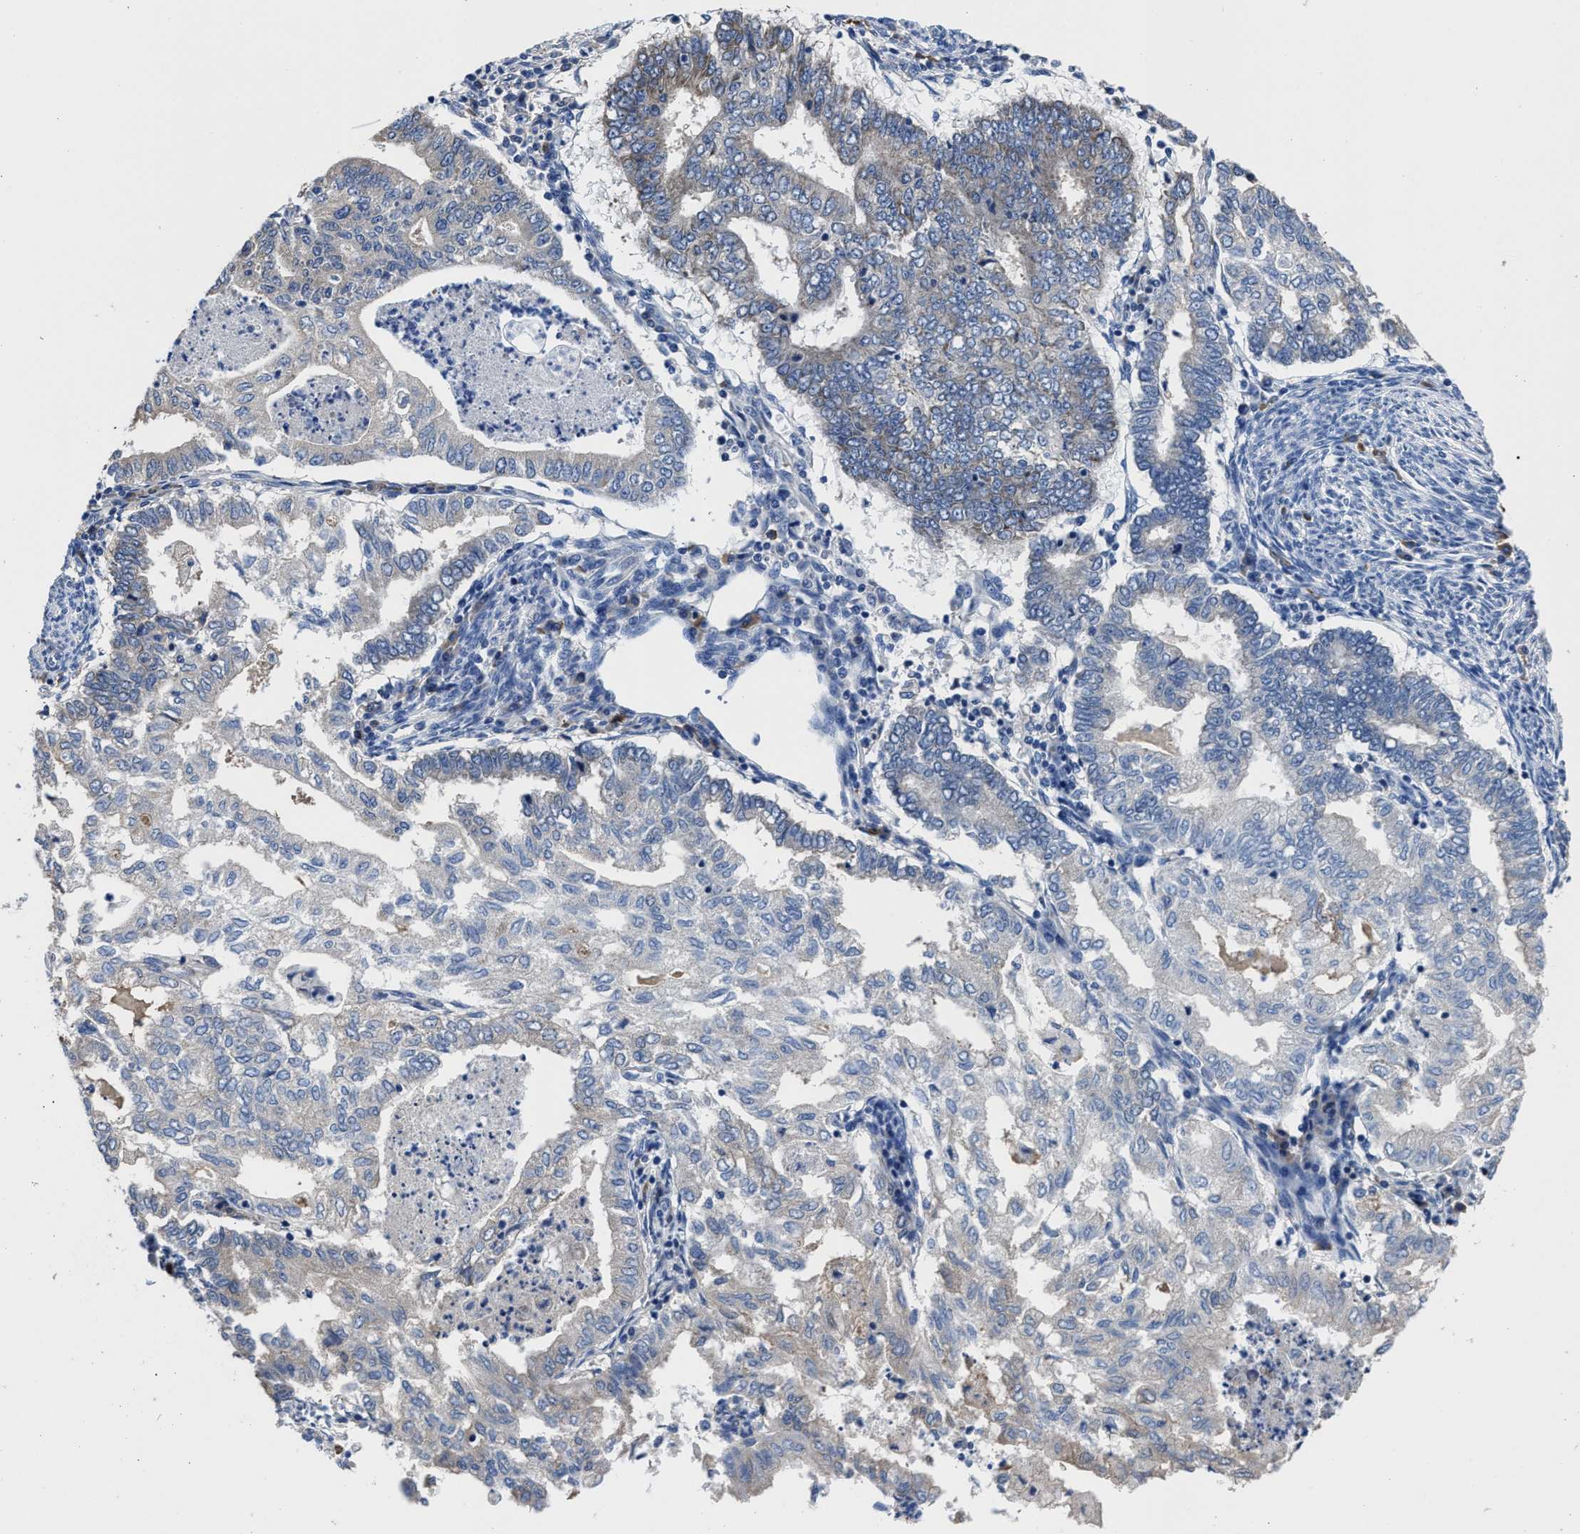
{"staining": {"intensity": "weak", "quantity": "25%-75%", "location": "cytoplasmic/membranous"}, "tissue": "endometrial cancer", "cell_type": "Tumor cells", "image_type": "cancer", "snomed": [{"axis": "morphology", "description": "Polyp, NOS"}, {"axis": "morphology", "description": "Adenocarcinoma, NOS"}, {"axis": "morphology", "description": "Adenoma, NOS"}, {"axis": "topography", "description": "Endometrium"}], "caption": "DAB (3,3'-diaminobenzidine) immunohistochemical staining of endometrial cancer (polyp) shows weak cytoplasmic/membranous protein positivity in about 25%-75% of tumor cells. (DAB (3,3'-diaminobenzidine) = brown stain, brightfield microscopy at high magnification).", "gene": "SRPK2", "patient": {"sex": "female", "age": 79}}